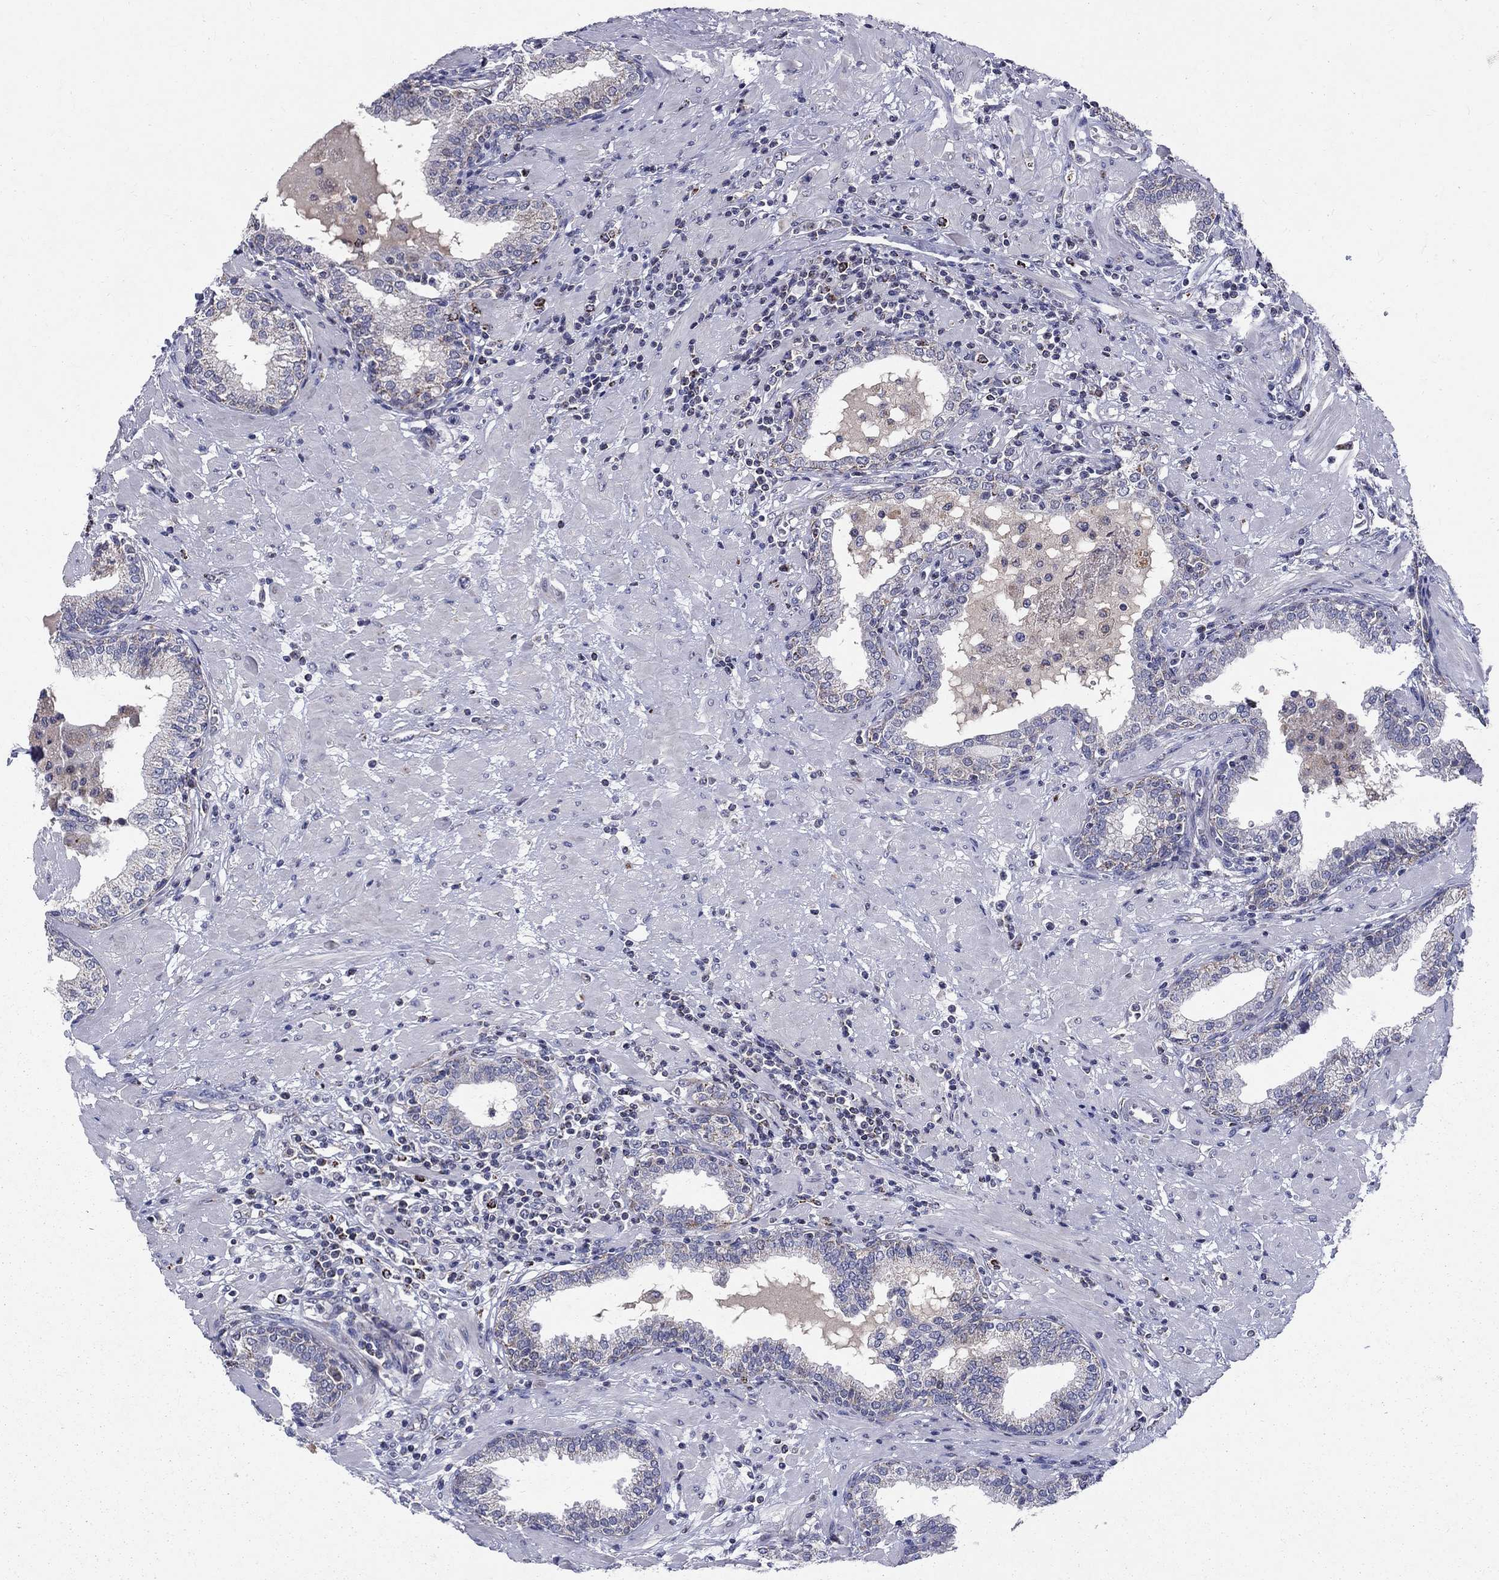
{"staining": {"intensity": "negative", "quantity": "none", "location": "none"}, "tissue": "prostate", "cell_type": "Glandular cells", "image_type": "normal", "snomed": [{"axis": "morphology", "description": "Normal tissue, NOS"}, {"axis": "topography", "description": "Prostate"}], "caption": "Prostate was stained to show a protein in brown. There is no significant expression in glandular cells. The staining is performed using DAB (3,3'-diaminobenzidine) brown chromogen with nuclei counter-stained in using hematoxylin.", "gene": "SLC4A10", "patient": {"sex": "male", "age": 64}}